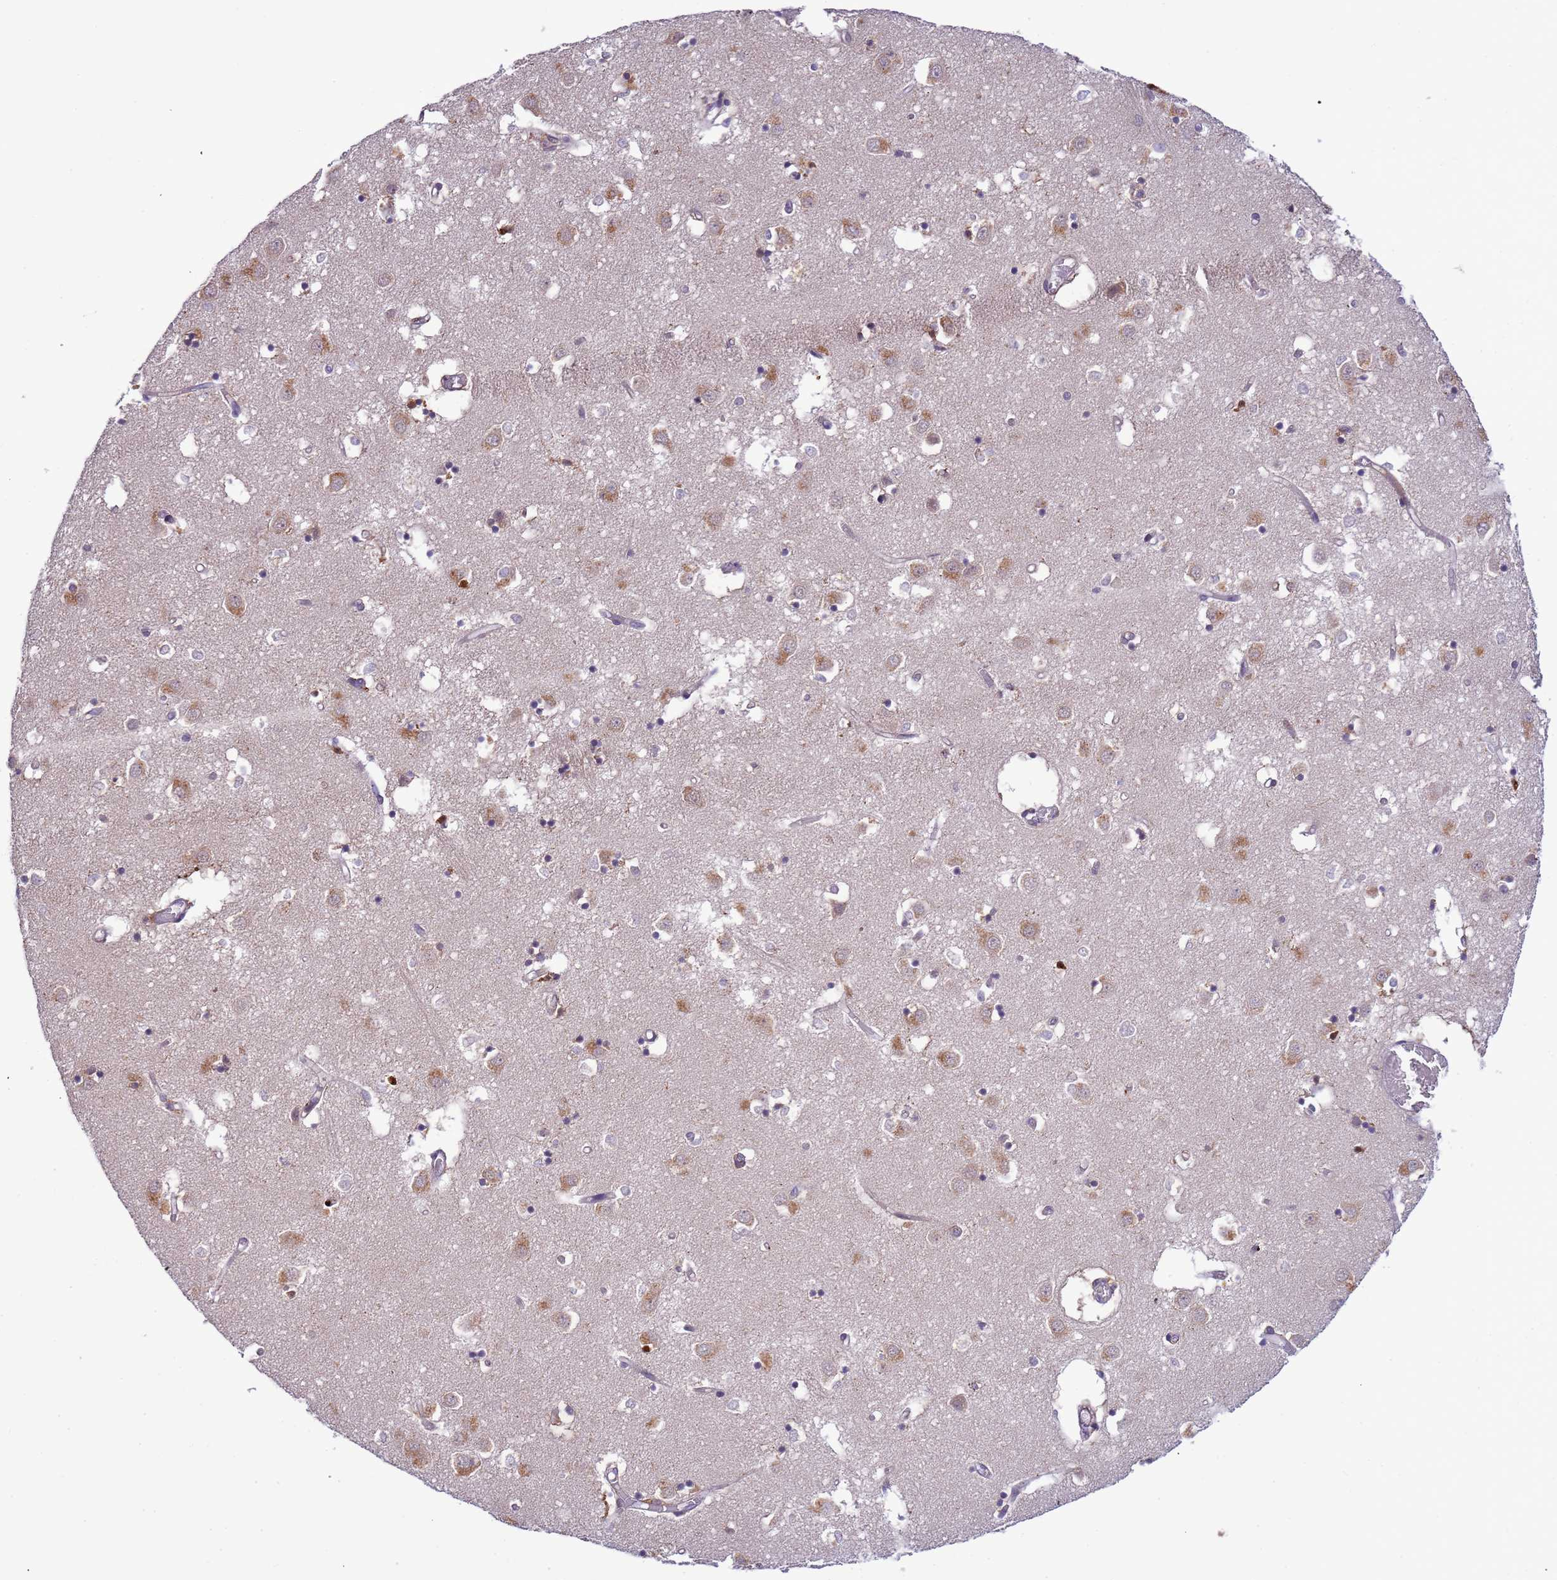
{"staining": {"intensity": "moderate", "quantity": "<25%", "location": "cytoplasmic/membranous,nuclear"}, "tissue": "caudate", "cell_type": "Glial cells", "image_type": "normal", "snomed": [{"axis": "morphology", "description": "Normal tissue, NOS"}, {"axis": "topography", "description": "Lateral ventricle wall"}], "caption": "Immunohistochemical staining of unremarkable human caudate exhibits low levels of moderate cytoplasmic/membranous,nuclear expression in approximately <25% of glial cells. Using DAB (brown) and hematoxylin (blue) stains, captured at high magnification using brightfield microscopy.", "gene": "CD53", "patient": {"sex": "male", "age": 70}}